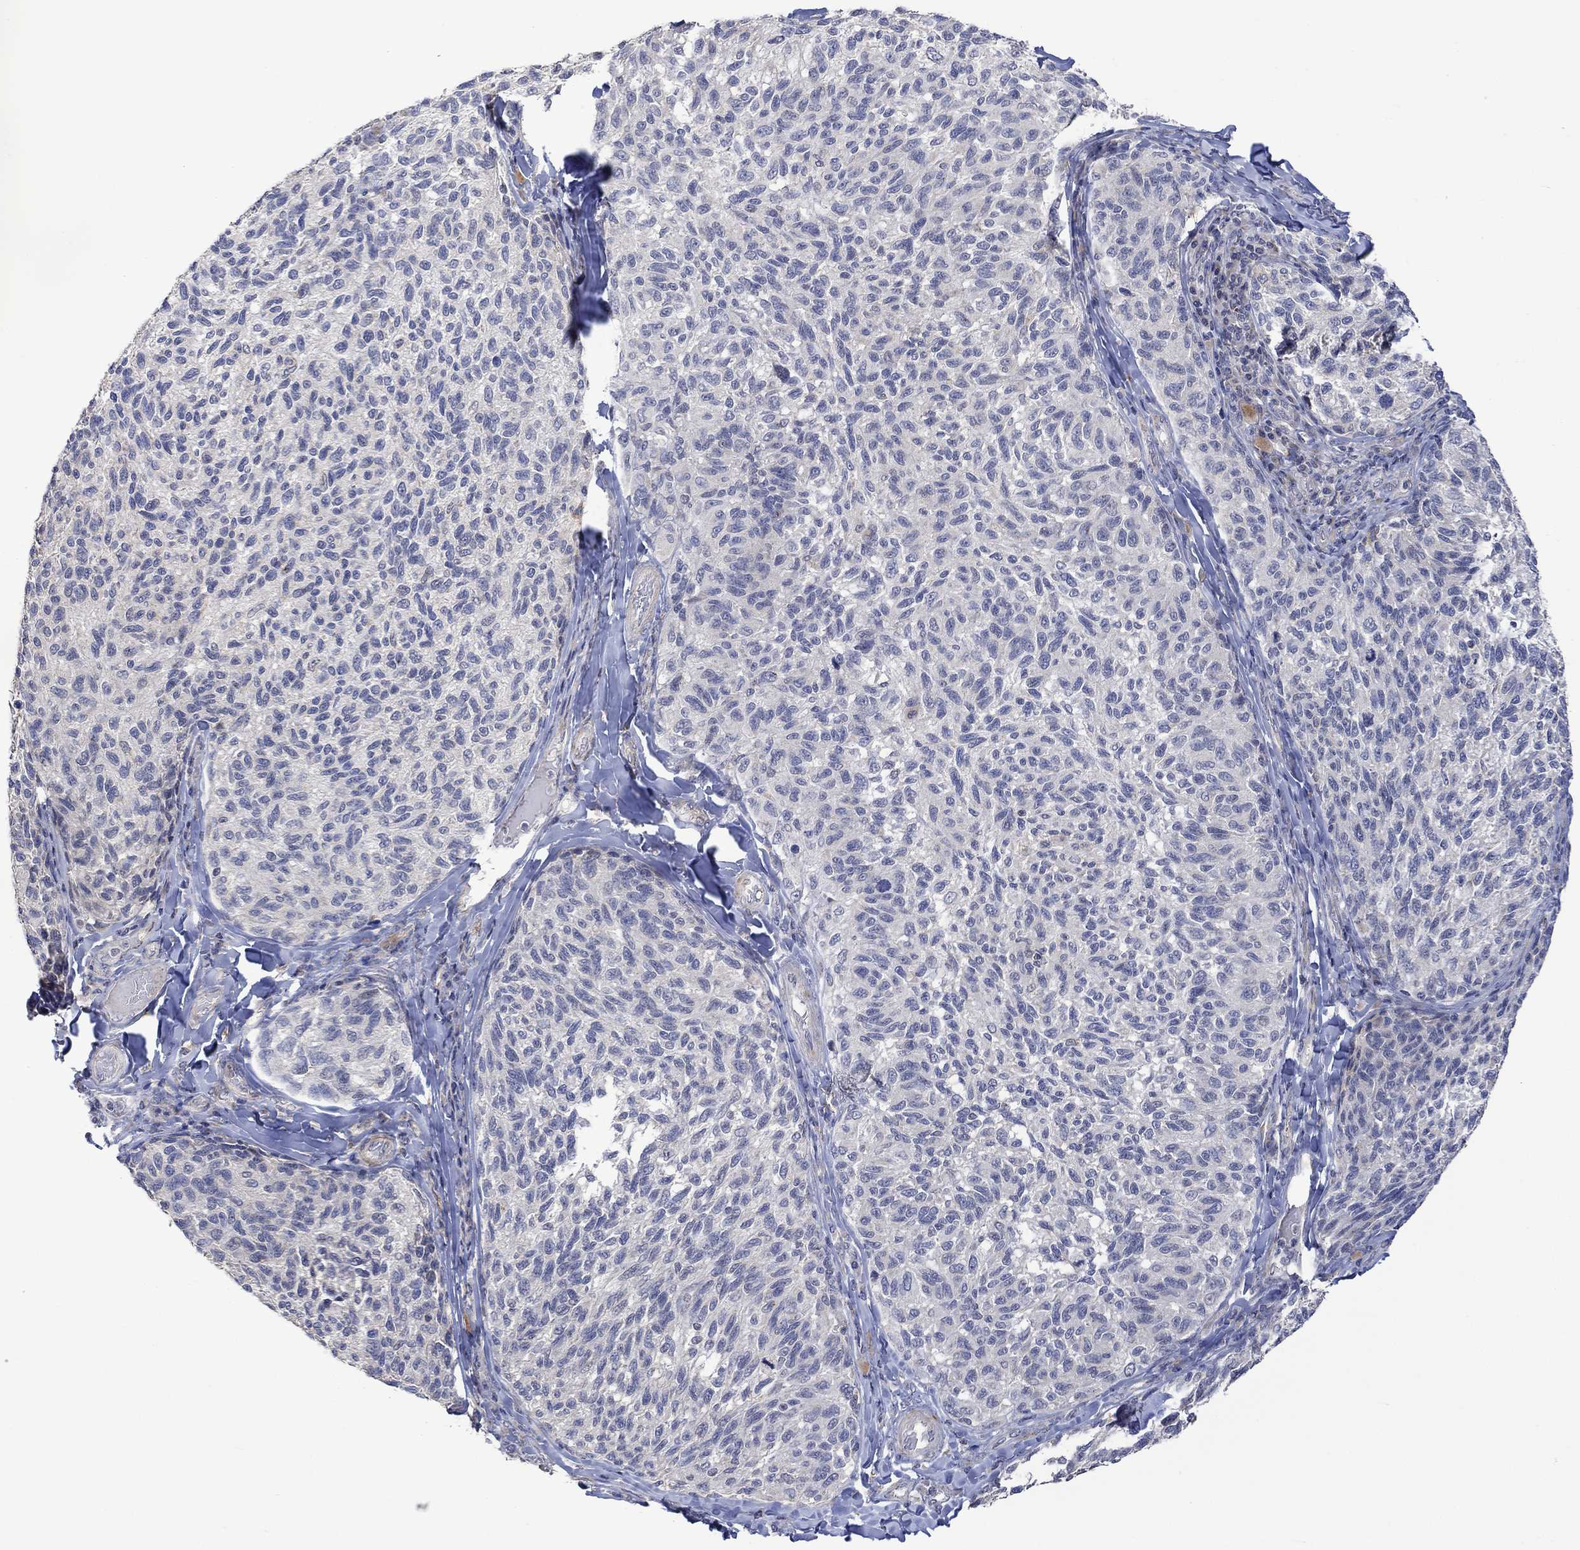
{"staining": {"intensity": "negative", "quantity": "none", "location": "none"}, "tissue": "melanoma", "cell_type": "Tumor cells", "image_type": "cancer", "snomed": [{"axis": "morphology", "description": "Malignant melanoma, NOS"}, {"axis": "topography", "description": "Skin"}], "caption": "Immunohistochemical staining of human melanoma displays no significant staining in tumor cells.", "gene": "SLC48A1", "patient": {"sex": "female", "age": 73}}